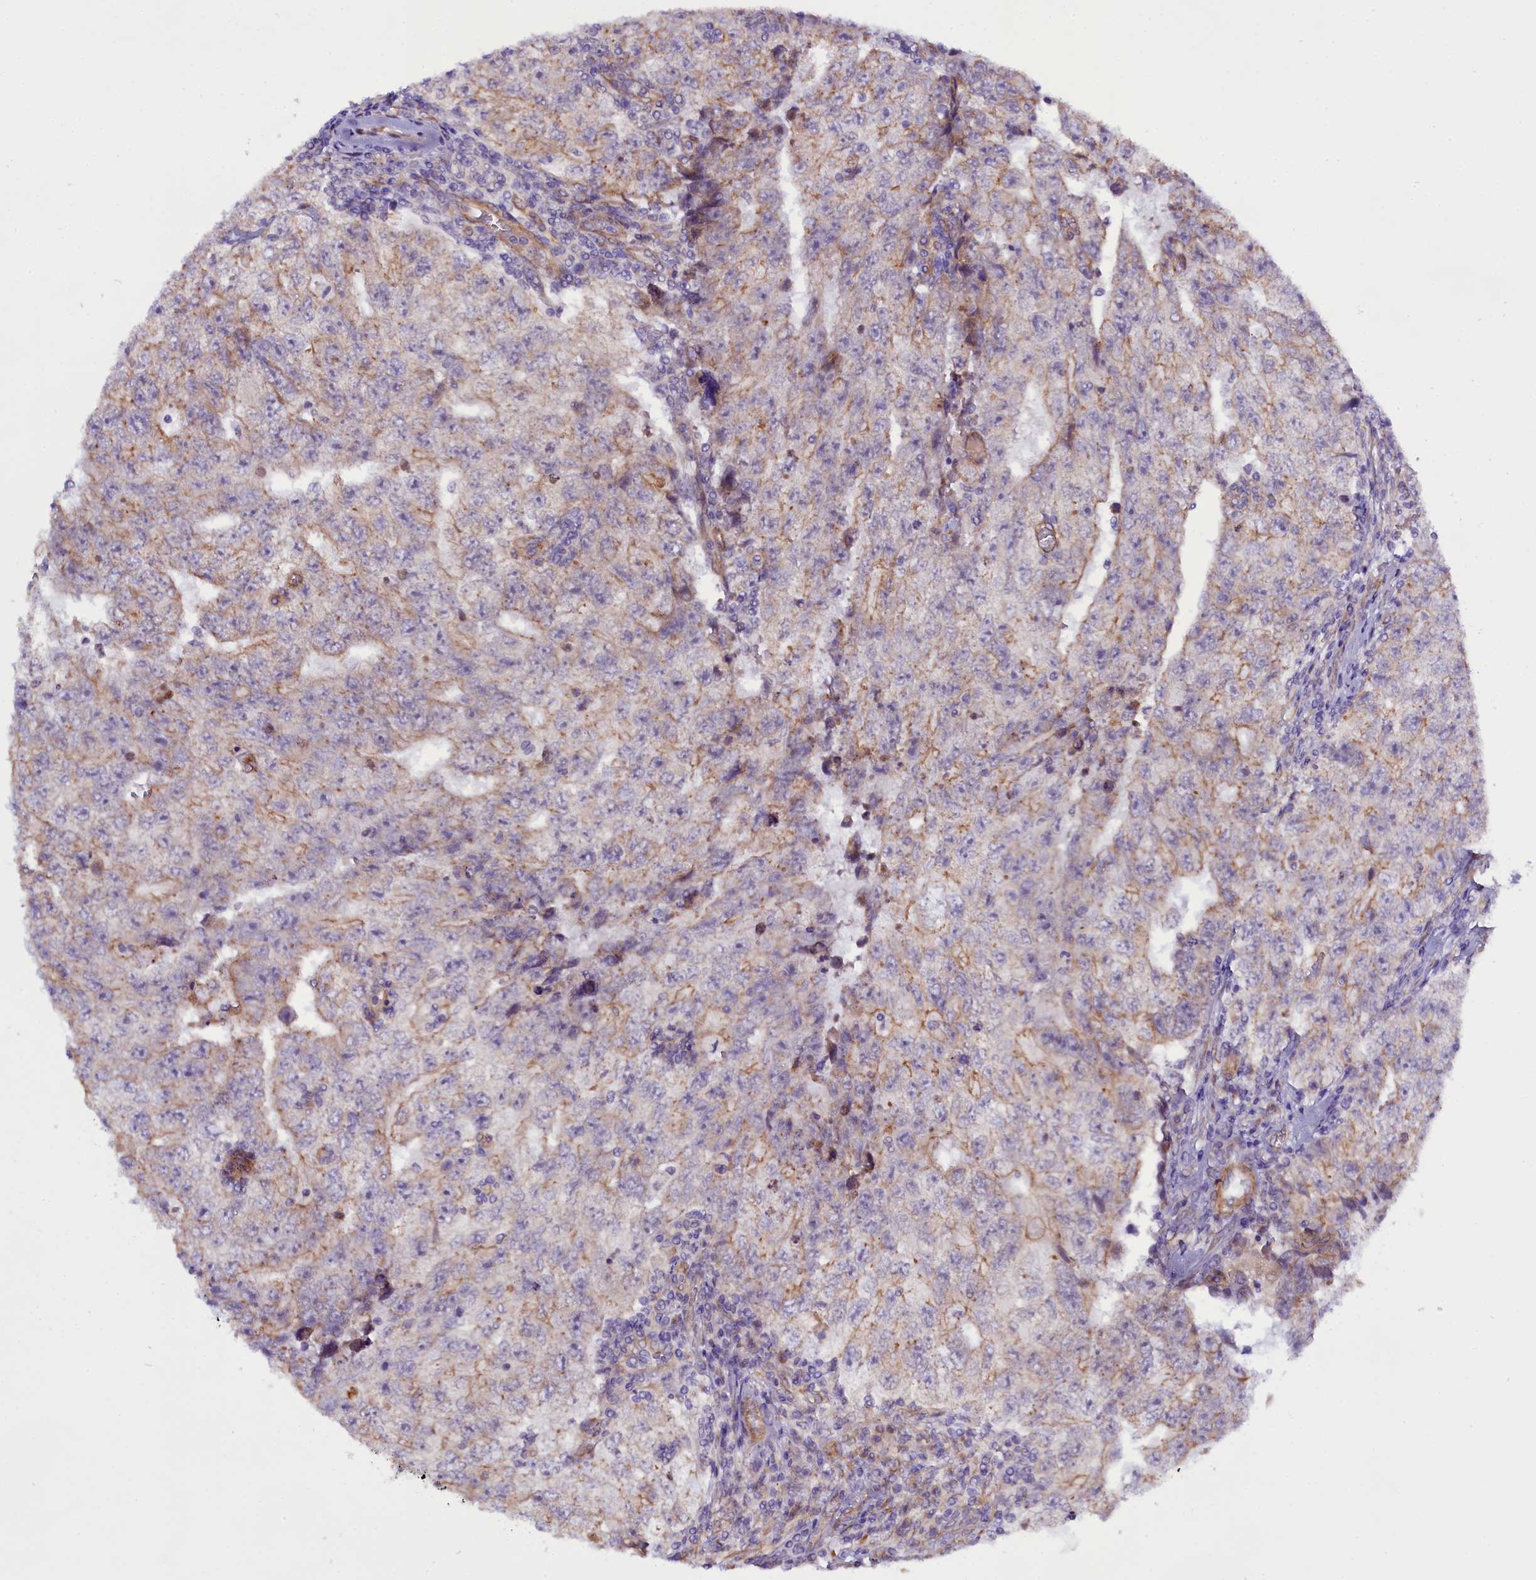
{"staining": {"intensity": "moderate", "quantity": "<25%", "location": "cytoplasmic/membranous"}, "tissue": "testis cancer", "cell_type": "Tumor cells", "image_type": "cancer", "snomed": [{"axis": "morphology", "description": "Carcinoma, Embryonal, NOS"}, {"axis": "topography", "description": "Testis"}], "caption": "High-power microscopy captured an immunohistochemistry (IHC) micrograph of testis cancer (embryonal carcinoma), revealing moderate cytoplasmic/membranous staining in approximately <25% of tumor cells.", "gene": "UACA", "patient": {"sex": "male", "age": 17}}